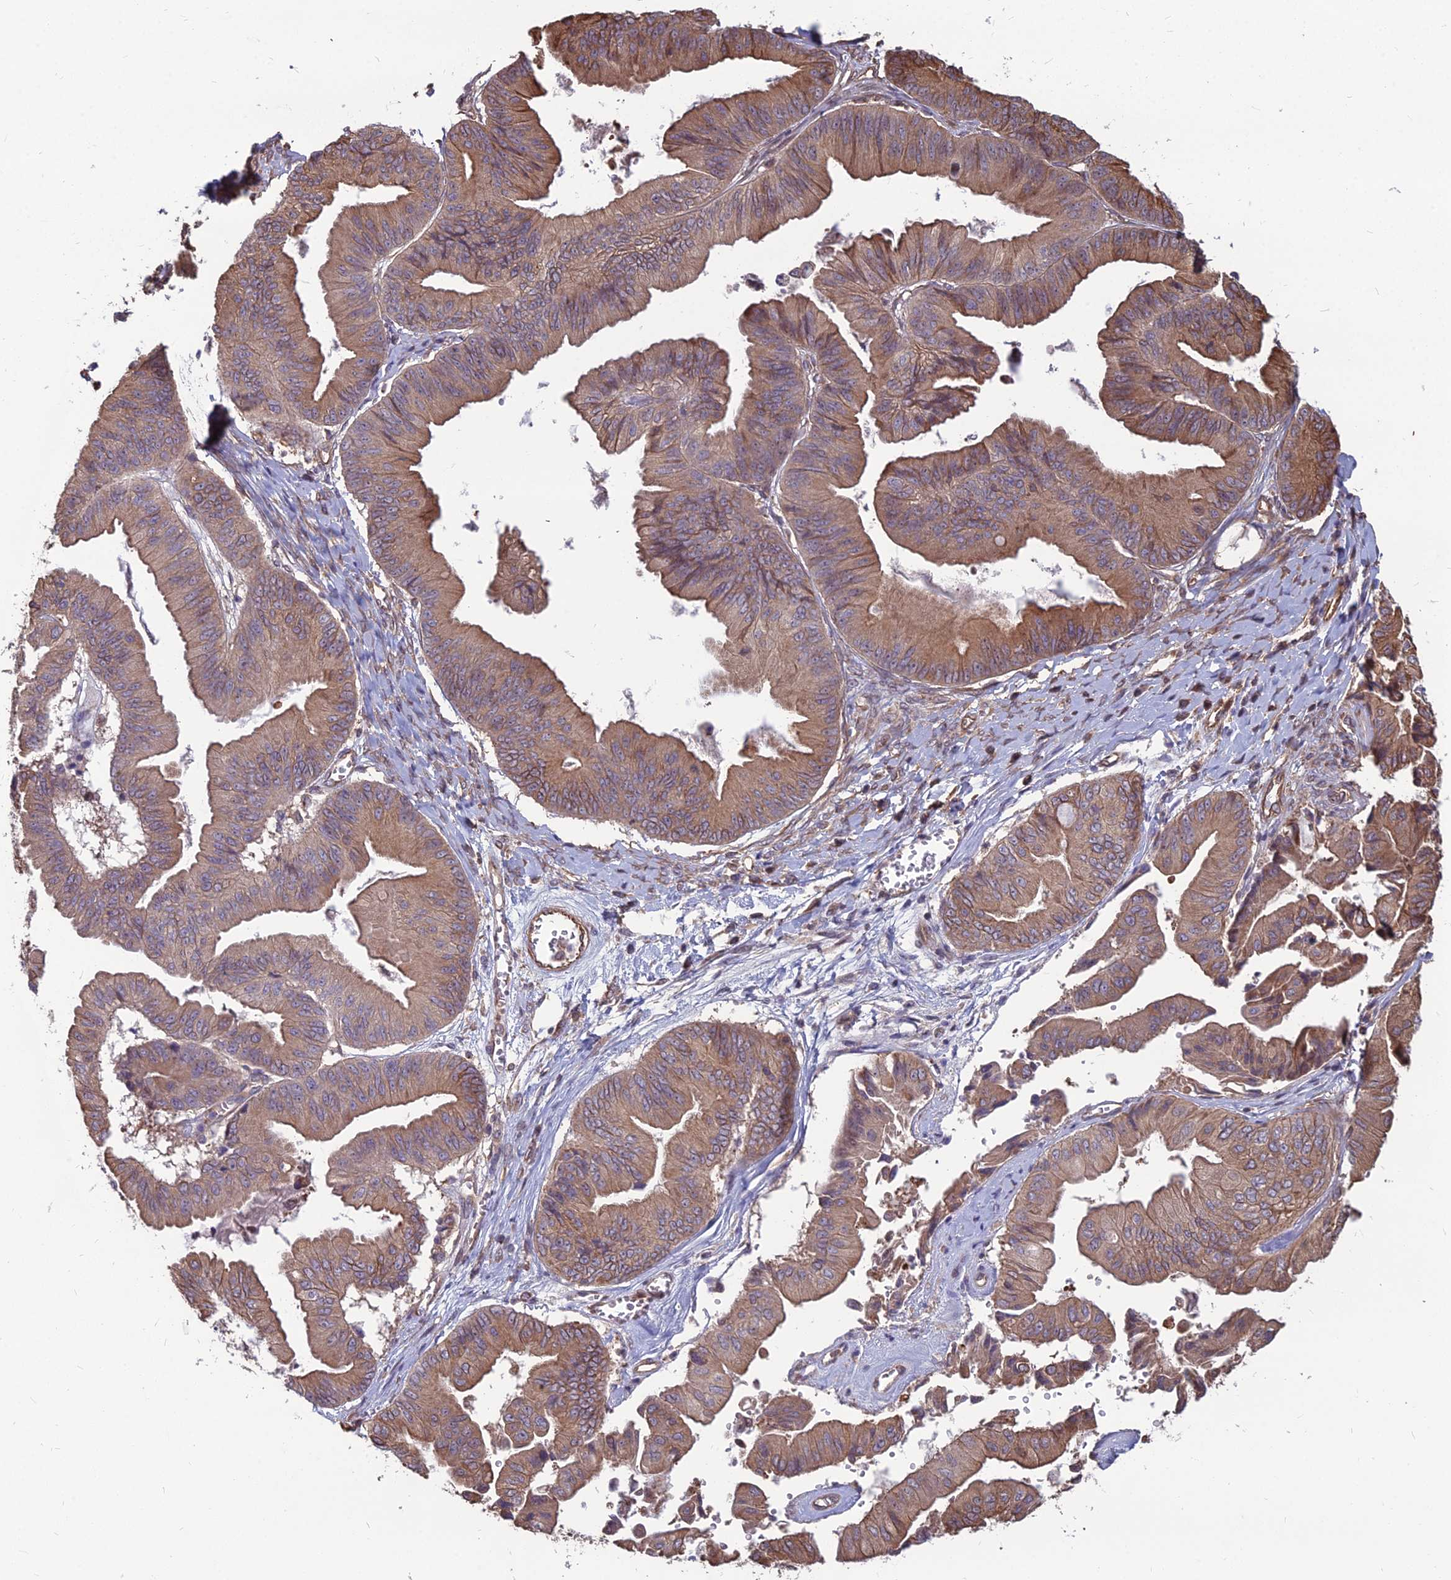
{"staining": {"intensity": "moderate", "quantity": ">75%", "location": "cytoplasmic/membranous"}, "tissue": "ovarian cancer", "cell_type": "Tumor cells", "image_type": "cancer", "snomed": [{"axis": "morphology", "description": "Cystadenocarcinoma, mucinous, NOS"}, {"axis": "topography", "description": "Ovary"}], "caption": "Moderate cytoplasmic/membranous protein staining is seen in approximately >75% of tumor cells in ovarian cancer.", "gene": "LSM6", "patient": {"sex": "female", "age": 61}}